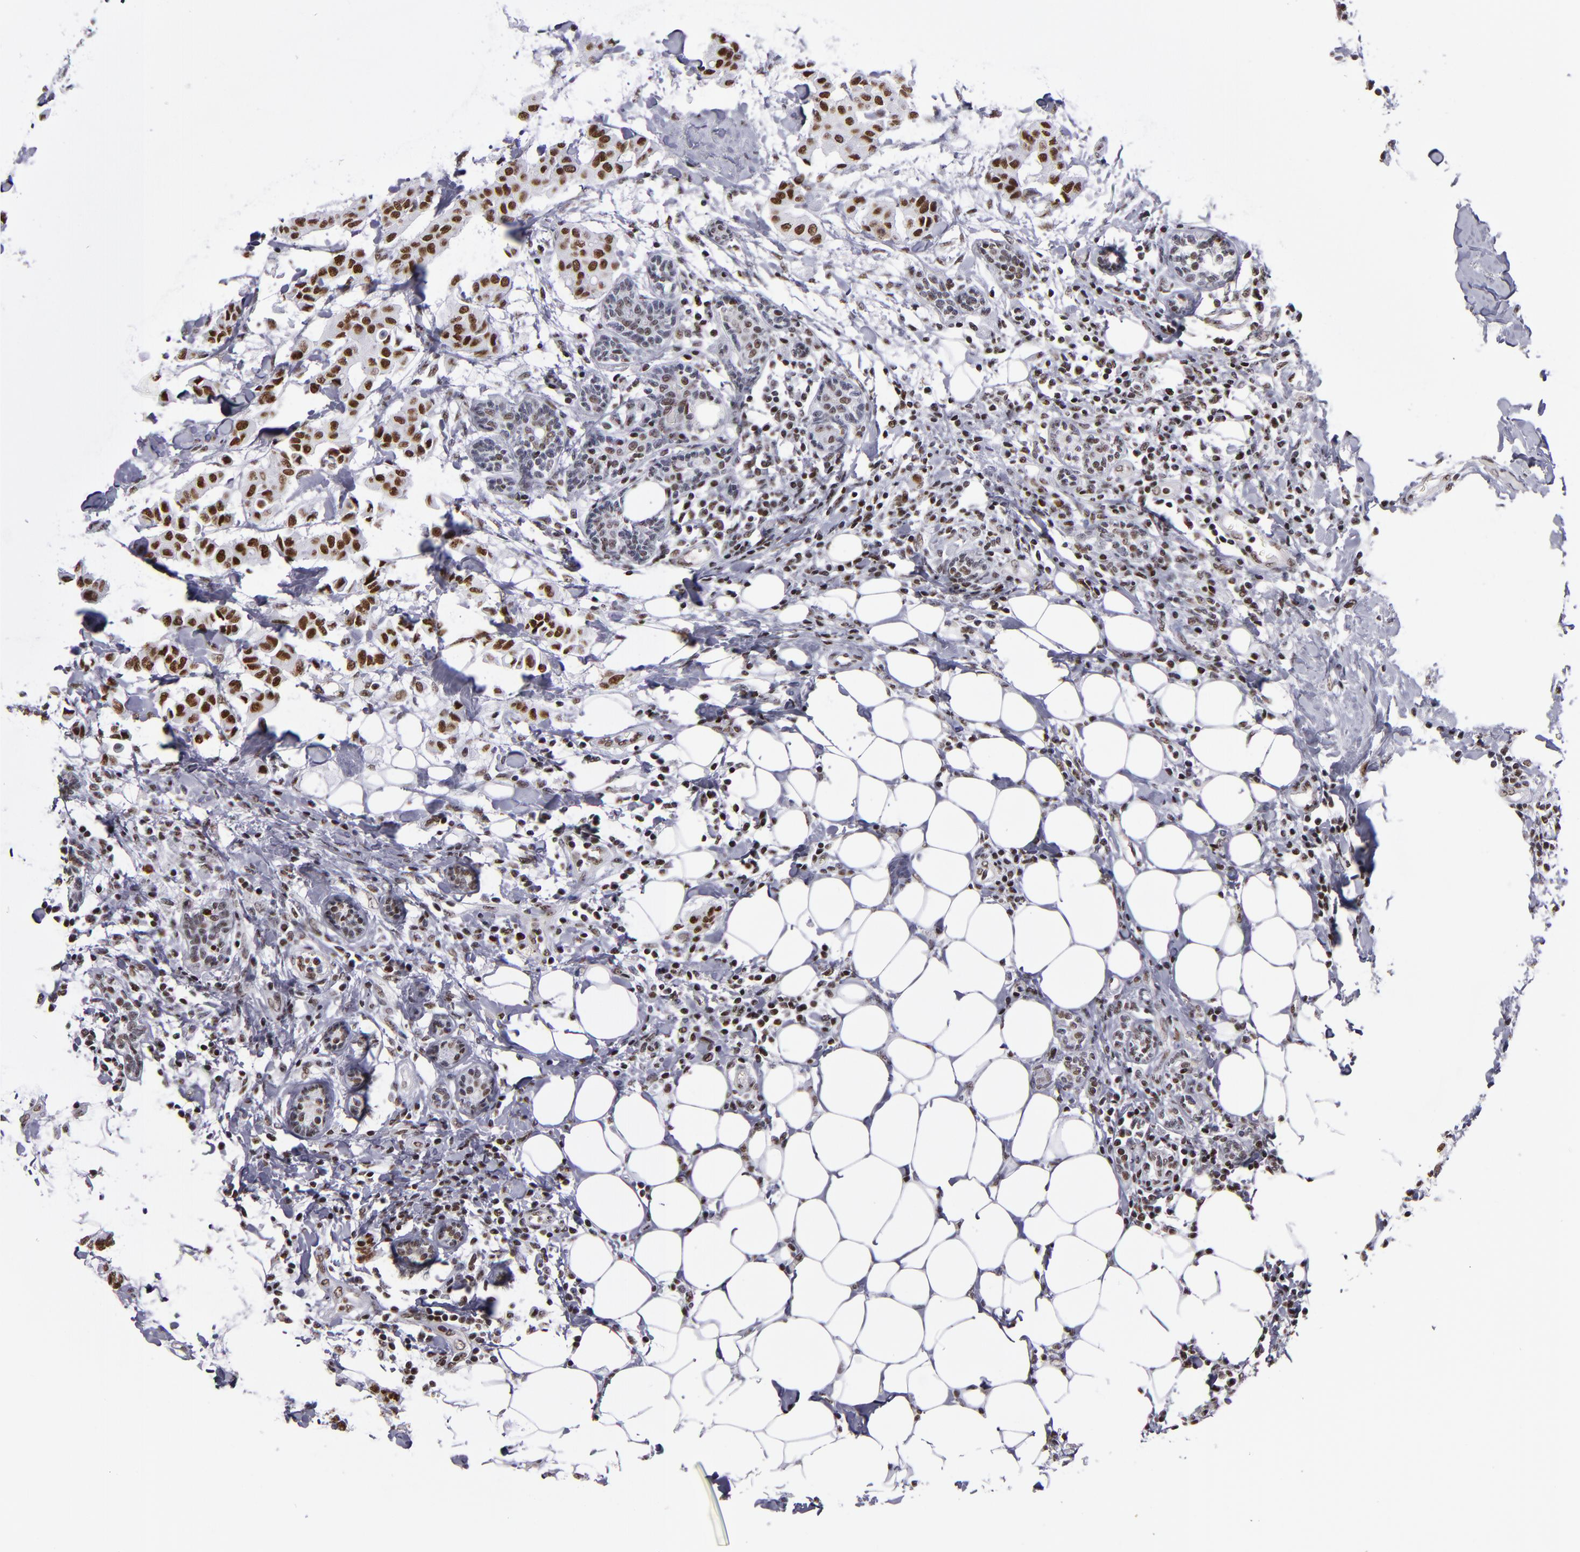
{"staining": {"intensity": "strong", "quantity": ">75%", "location": "nuclear"}, "tissue": "breast cancer", "cell_type": "Tumor cells", "image_type": "cancer", "snomed": [{"axis": "morphology", "description": "Duct carcinoma"}, {"axis": "topography", "description": "Breast"}], "caption": "Immunohistochemical staining of invasive ductal carcinoma (breast) demonstrates strong nuclear protein positivity in about >75% of tumor cells.", "gene": "TERF2", "patient": {"sex": "female", "age": 40}}